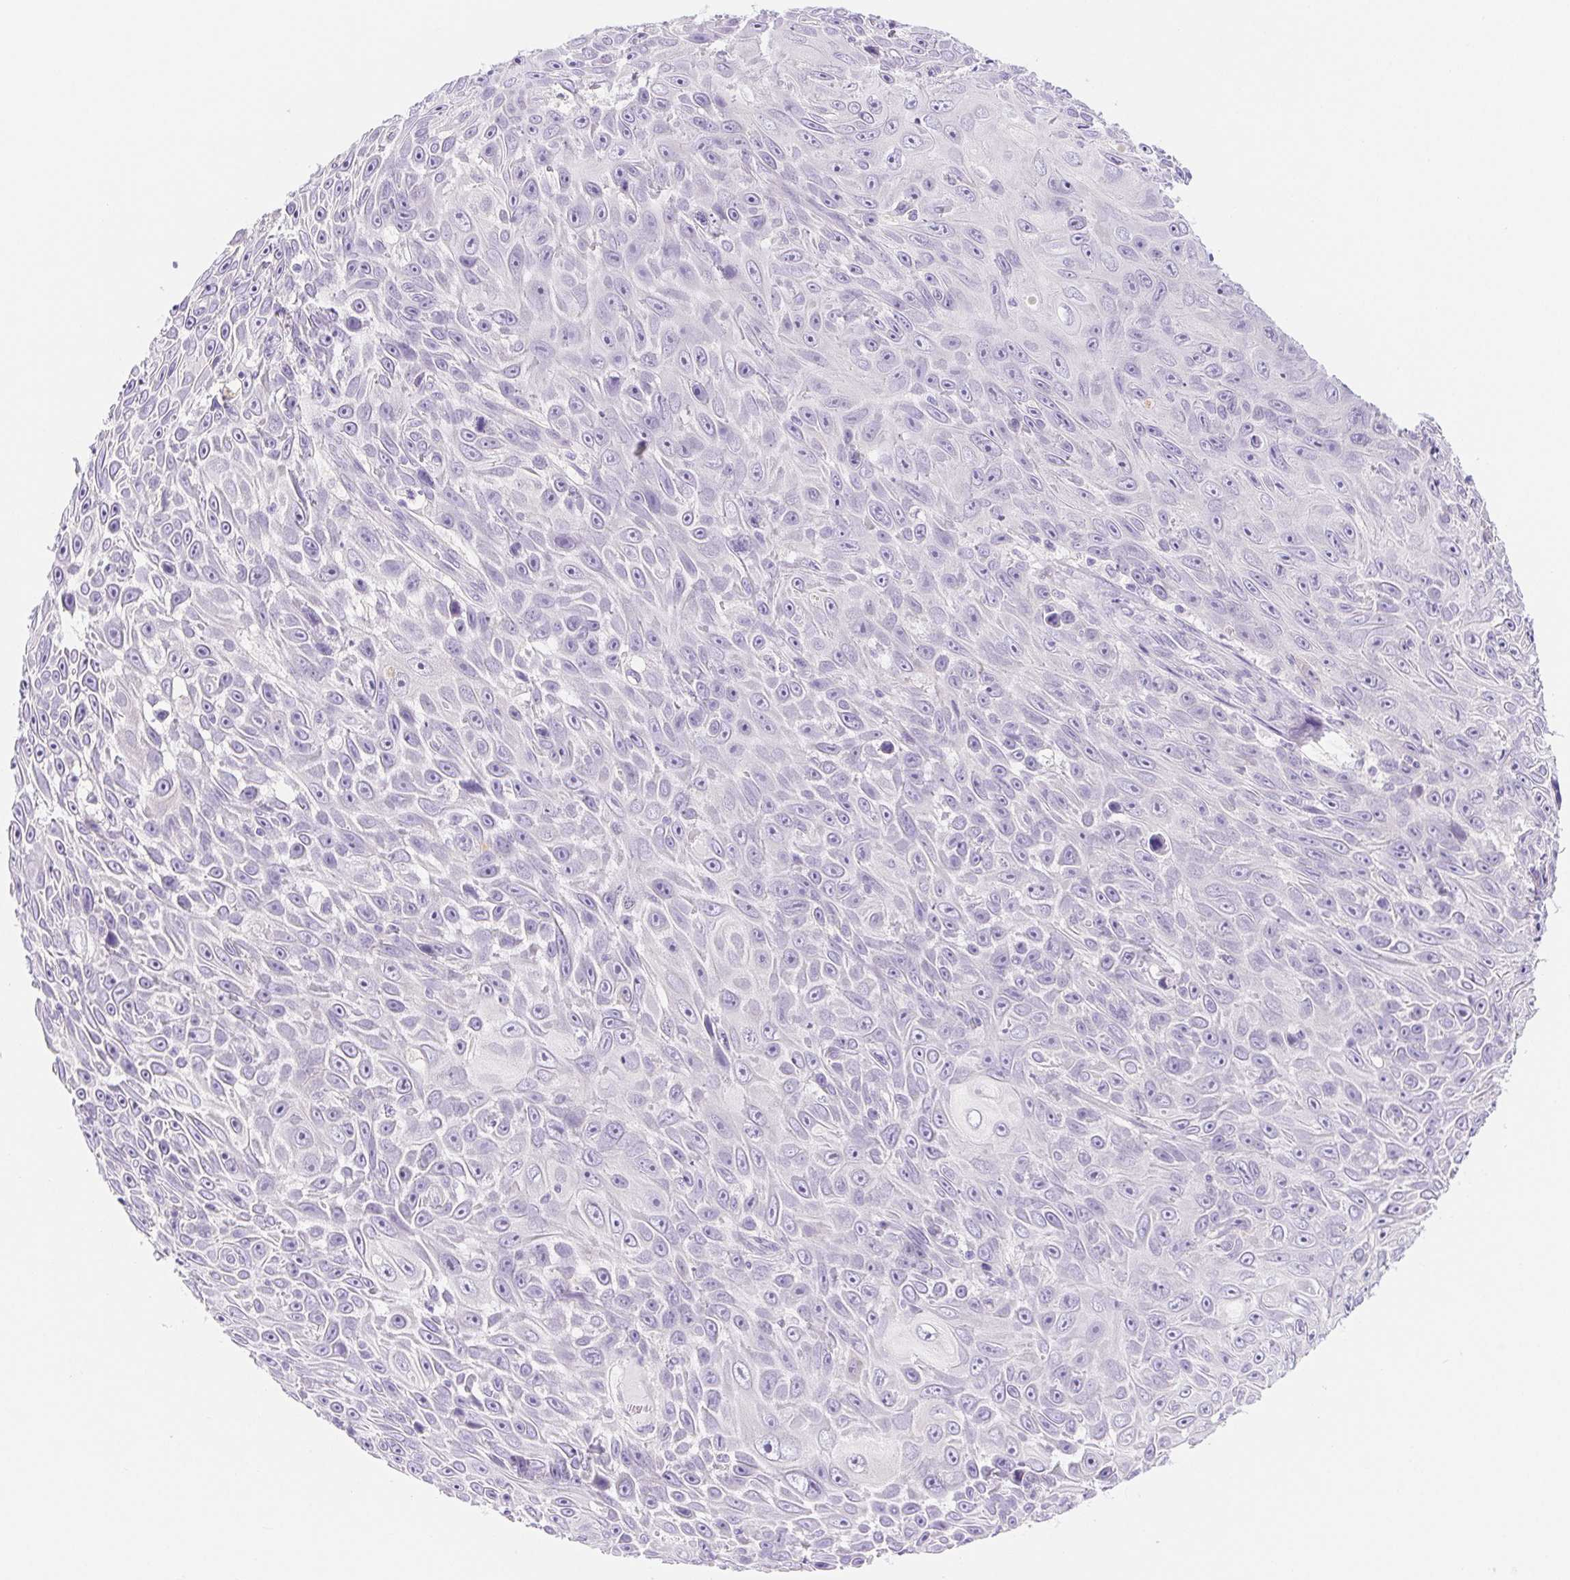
{"staining": {"intensity": "negative", "quantity": "none", "location": "none"}, "tissue": "skin cancer", "cell_type": "Tumor cells", "image_type": "cancer", "snomed": [{"axis": "morphology", "description": "Squamous cell carcinoma, NOS"}, {"axis": "topography", "description": "Skin"}], "caption": "Immunohistochemical staining of human skin squamous cell carcinoma reveals no significant positivity in tumor cells.", "gene": "DYNC2LI1", "patient": {"sex": "male", "age": 82}}